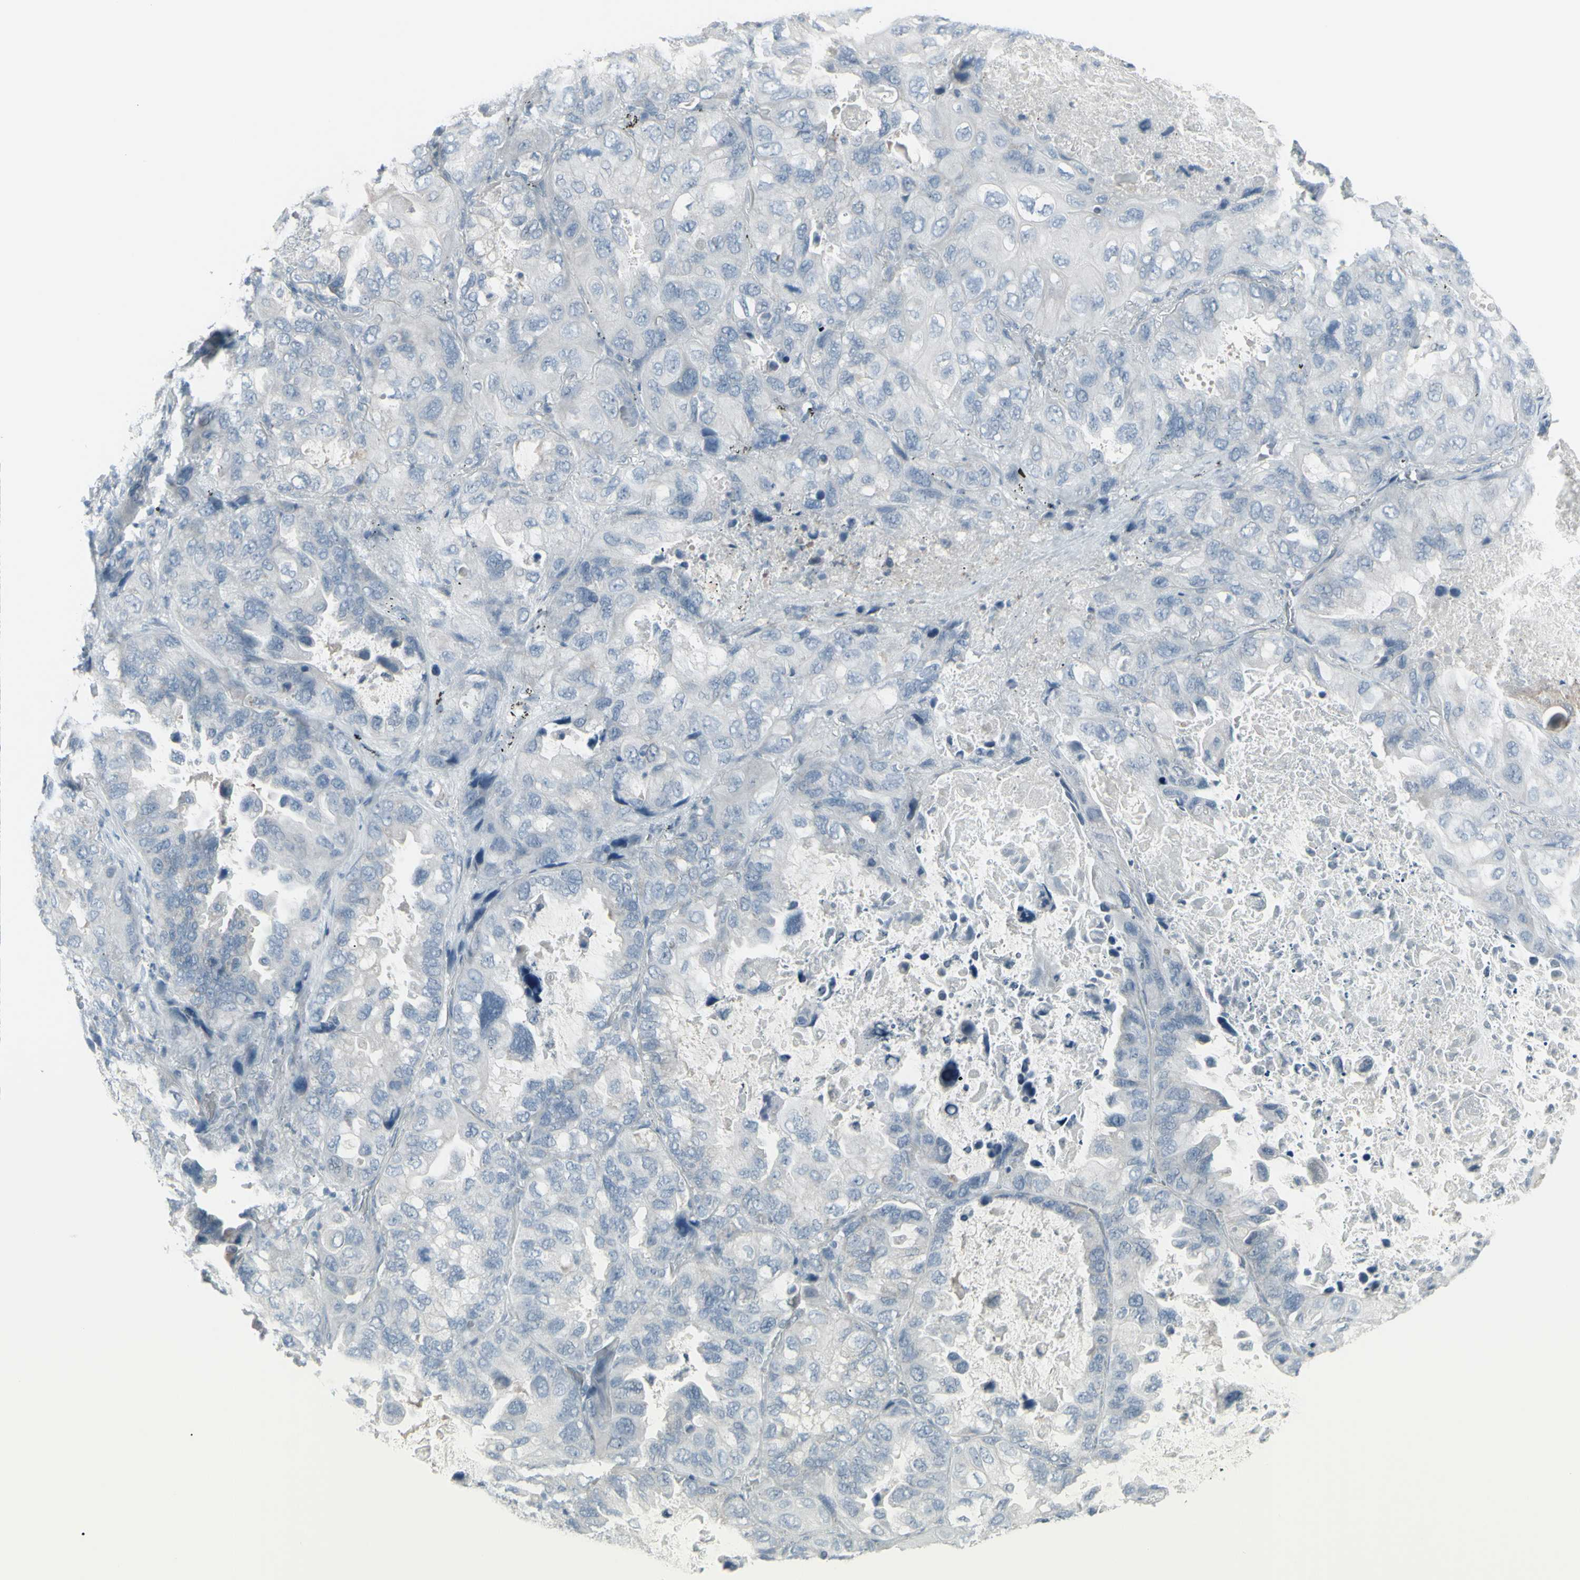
{"staining": {"intensity": "negative", "quantity": "none", "location": "none"}, "tissue": "lung cancer", "cell_type": "Tumor cells", "image_type": "cancer", "snomed": [{"axis": "morphology", "description": "Squamous cell carcinoma, NOS"}, {"axis": "topography", "description": "Lung"}], "caption": "The image exhibits no significant expression in tumor cells of lung cancer (squamous cell carcinoma).", "gene": "RAB3A", "patient": {"sex": "female", "age": 73}}